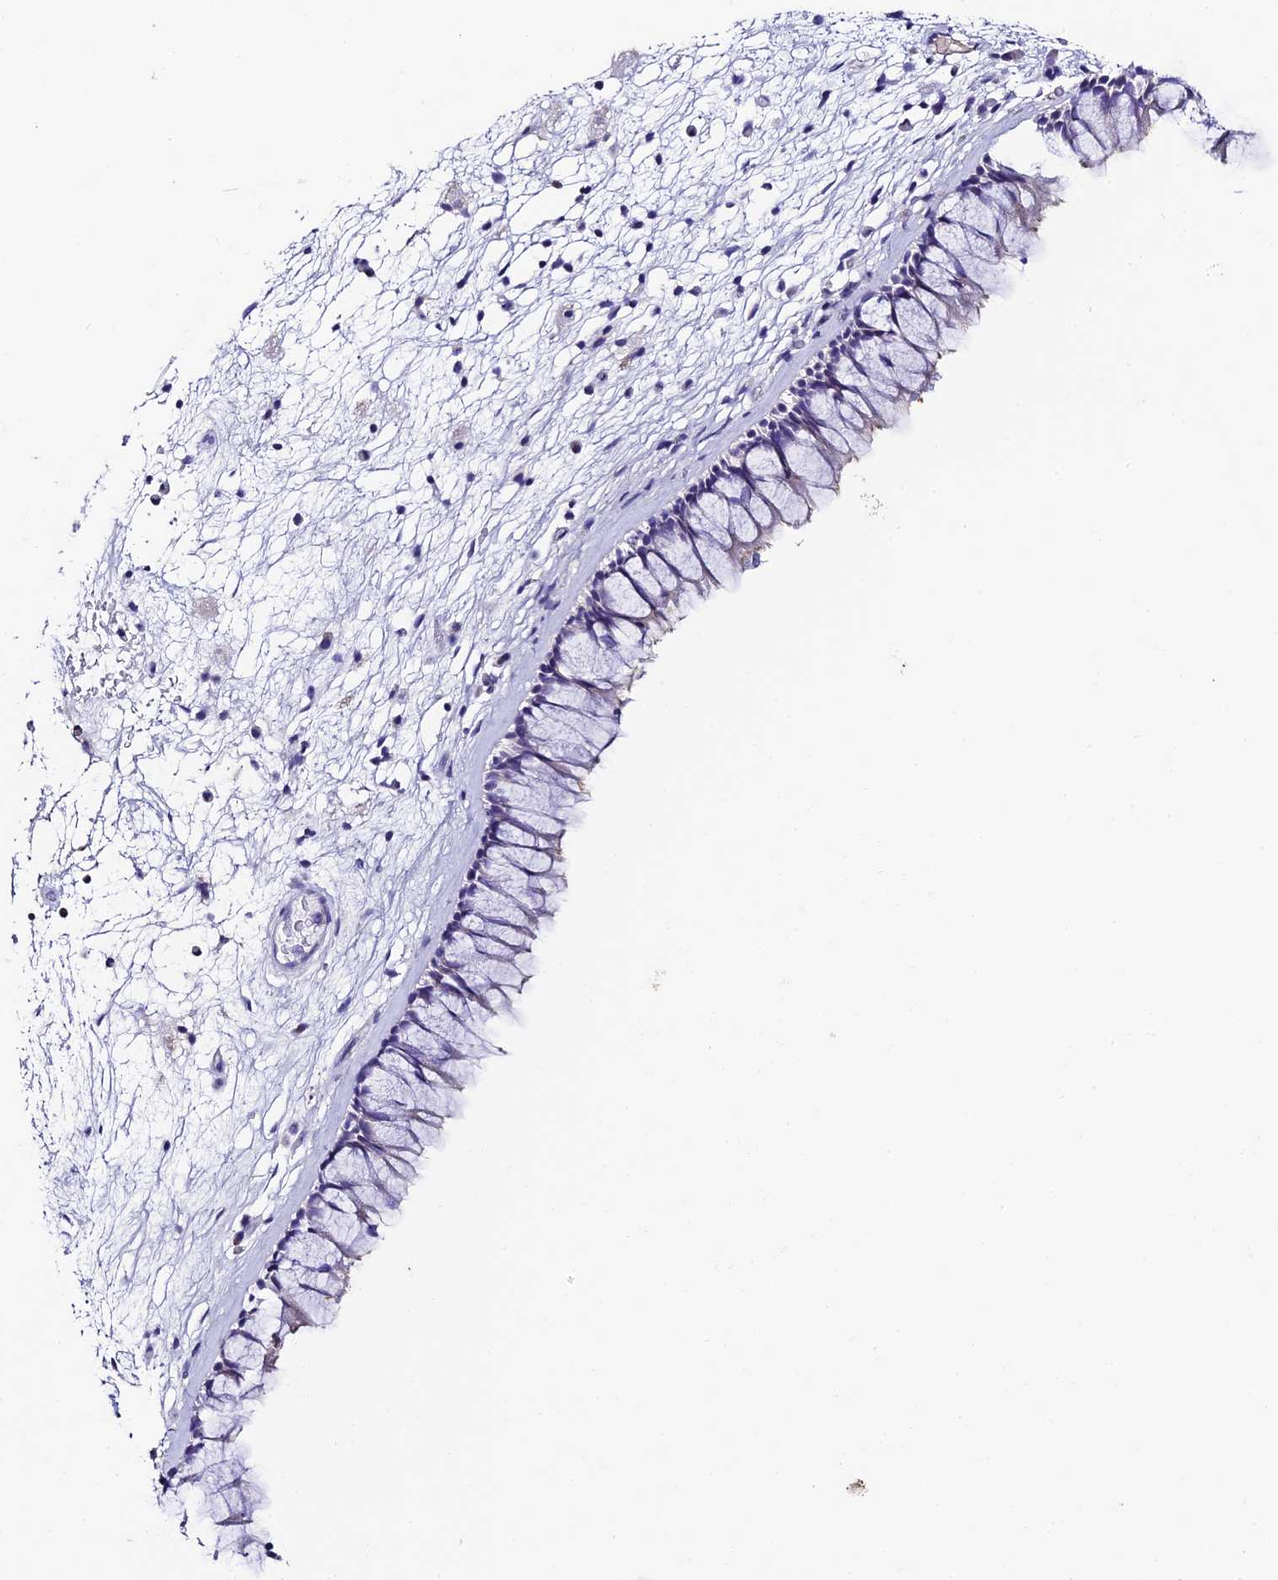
{"staining": {"intensity": "negative", "quantity": "none", "location": "none"}, "tissue": "nasopharynx", "cell_type": "Respiratory epithelial cells", "image_type": "normal", "snomed": [{"axis": "morphology", "description": "Normal tissue, NOS"}, {"axis": "morphology", "description": "Inflammation, NOS"}, {"axis": "morphology", "description": "Malignant melanoma, Metastatic site"}, {"axis": "topography", "description": "Nasopharynx"}], "caption": "This is an immunohistochemistry (IHC) photomicrograph of benign human nasopharynx. There is no expression in respiratory epithelial cells.", "gene": "C12orf29", "patient": {"sex": "male", "age": 70}}